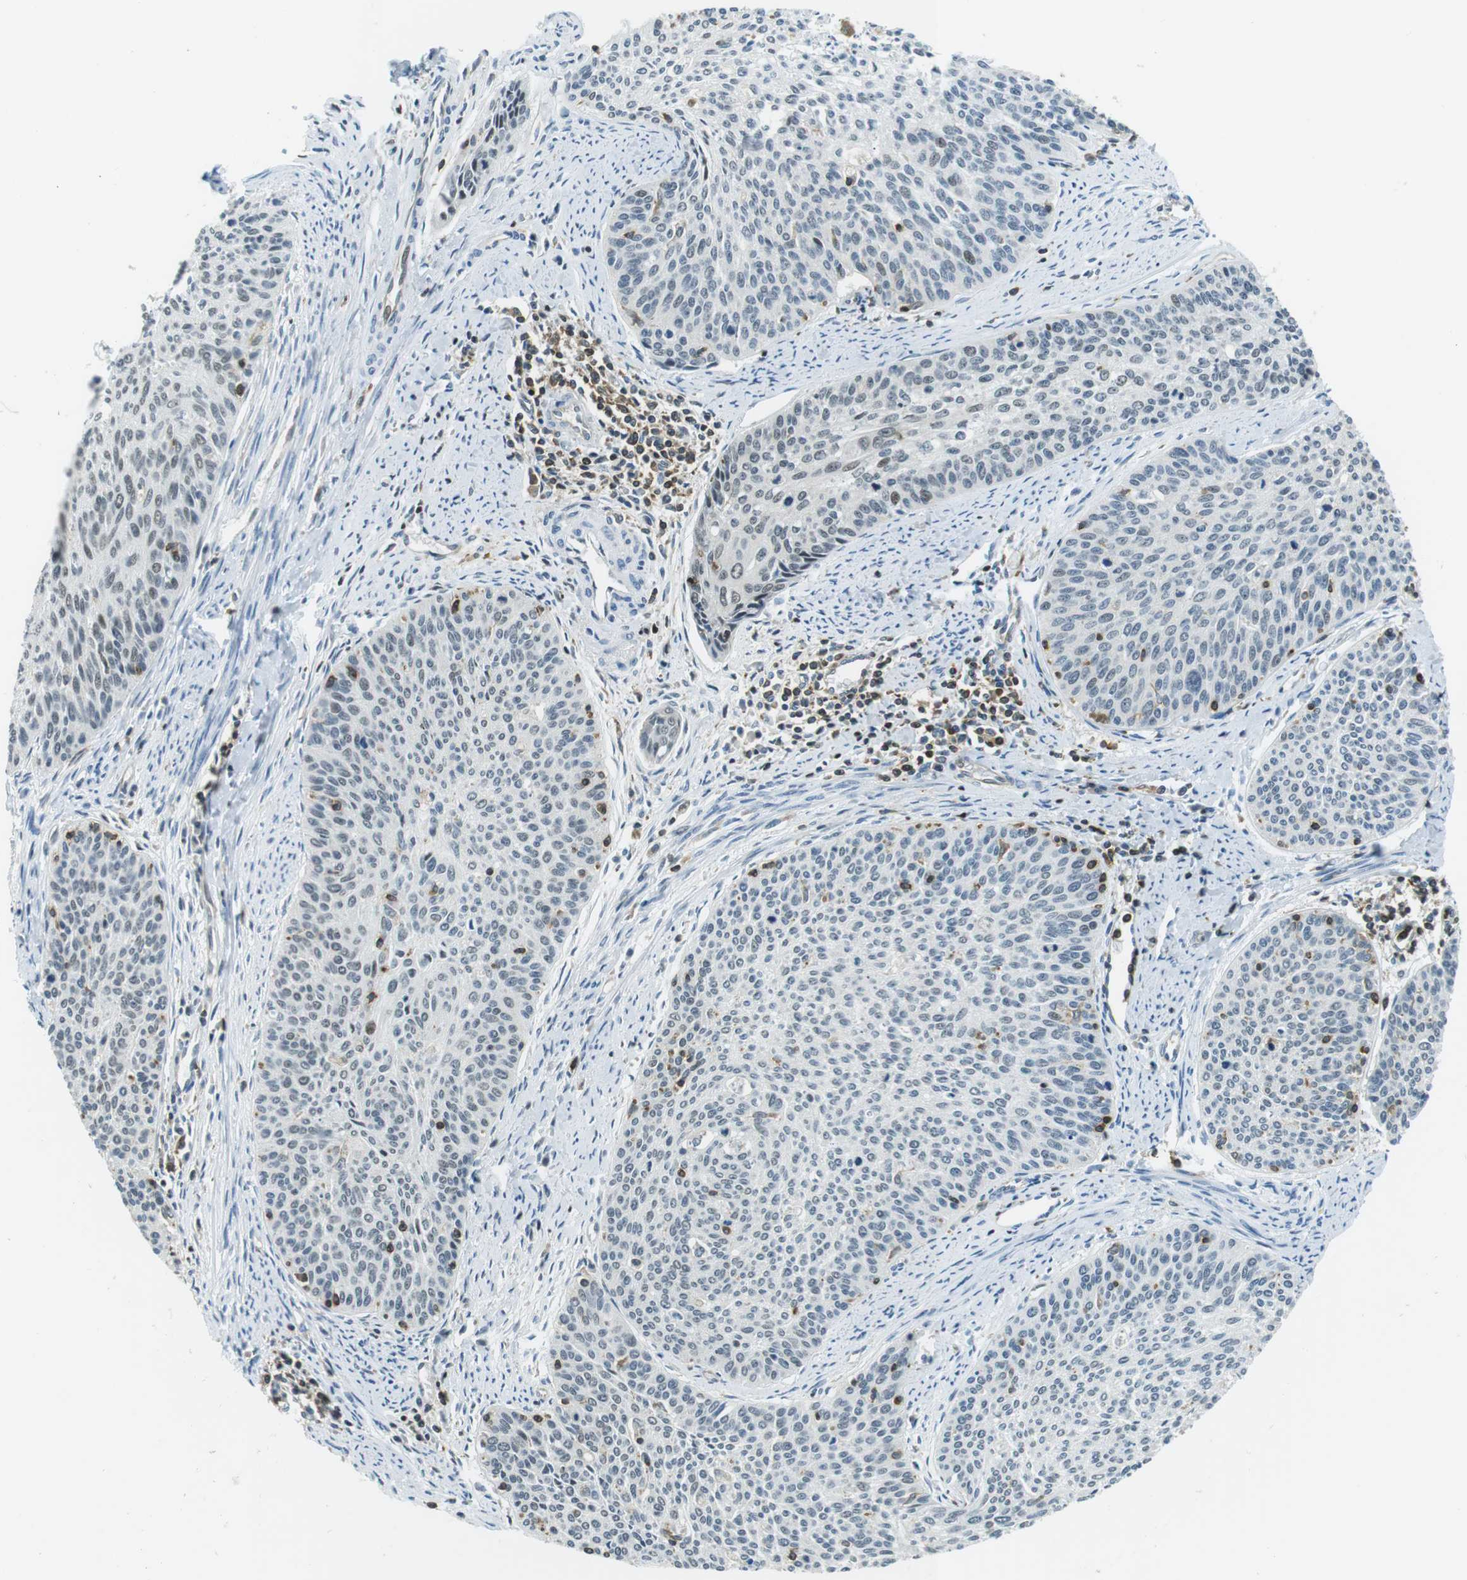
{"staining": {"intensity": "negative", "quantity": "none", "location": "none"}, "tissue": "cervical cancer", "cell_type": "Tumor cells", "image_type": "cancer", "snomed": [{"axis": "morphology", "description": "Squamous cell carcinoma, NOS"}, {"axis": "topography", "description": "Cervix"}], "caption": "Tumor cells show no significant expression in cervical squamous cell carcinoma.", "gene": "STK10", "patient": {"sex": "female", "age": 55}}